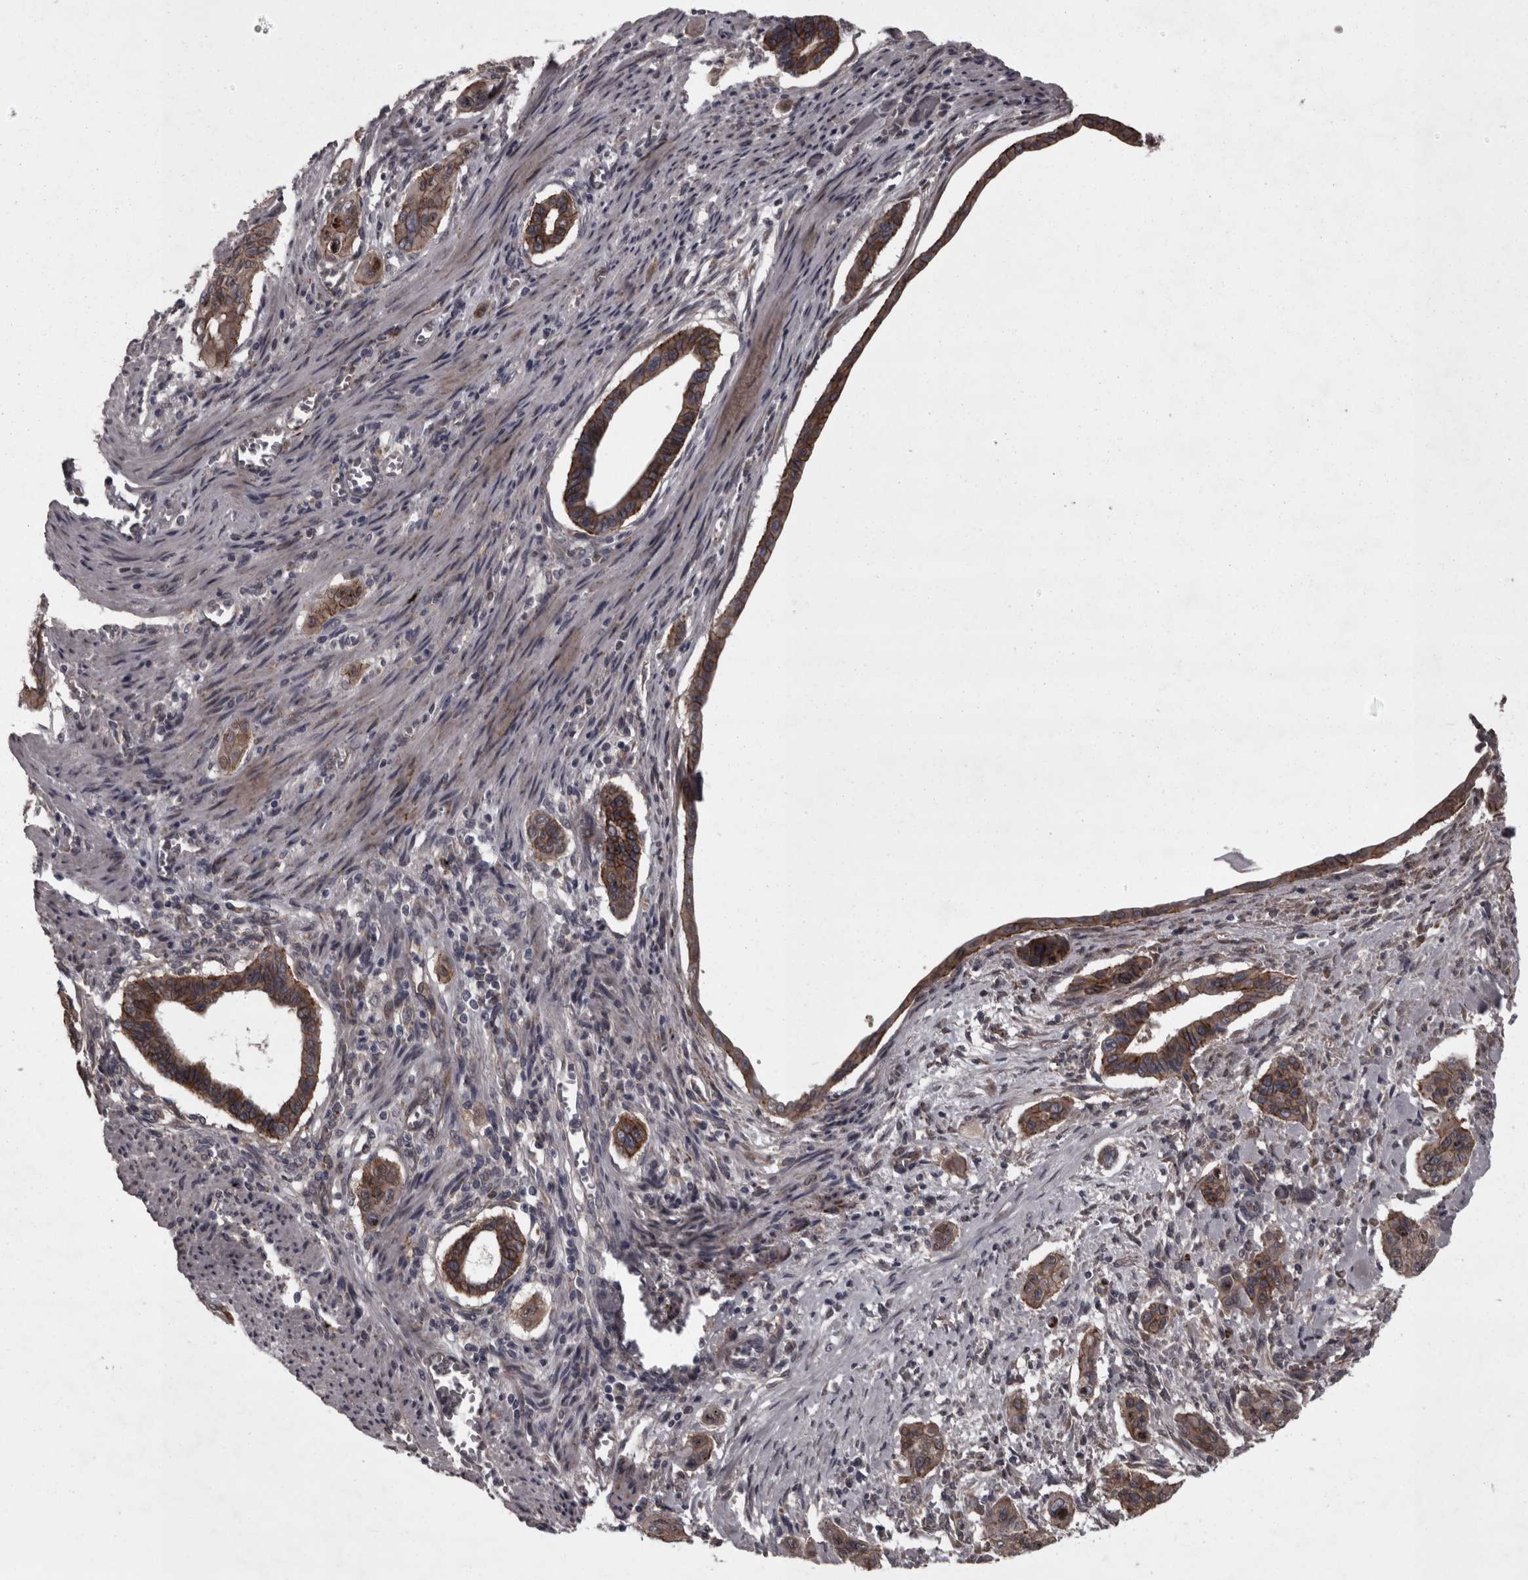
{"staining": {"intensity": "moderate", "quantity": ">75%", "location": "cytoplasmic/membranous"}, "tissue": "pancreatic cancer", "cell_type": "Tumor cells", "image_type": "cancer", "snomed": [{"axis": "morphology", "description": "Adenocarcinoma, NOS"}, {"axis": "topography", "description": "Pancreas"}], "caption": "Pancreatic cancer tissue displays moderate cytoplasmic/membranous expression in approximately >75% of tumor cells (DAB IHC with brightfield microscopy, high magnification).", "gene": "PCDH17", "patient": {"sex": "male", "age": 77}}